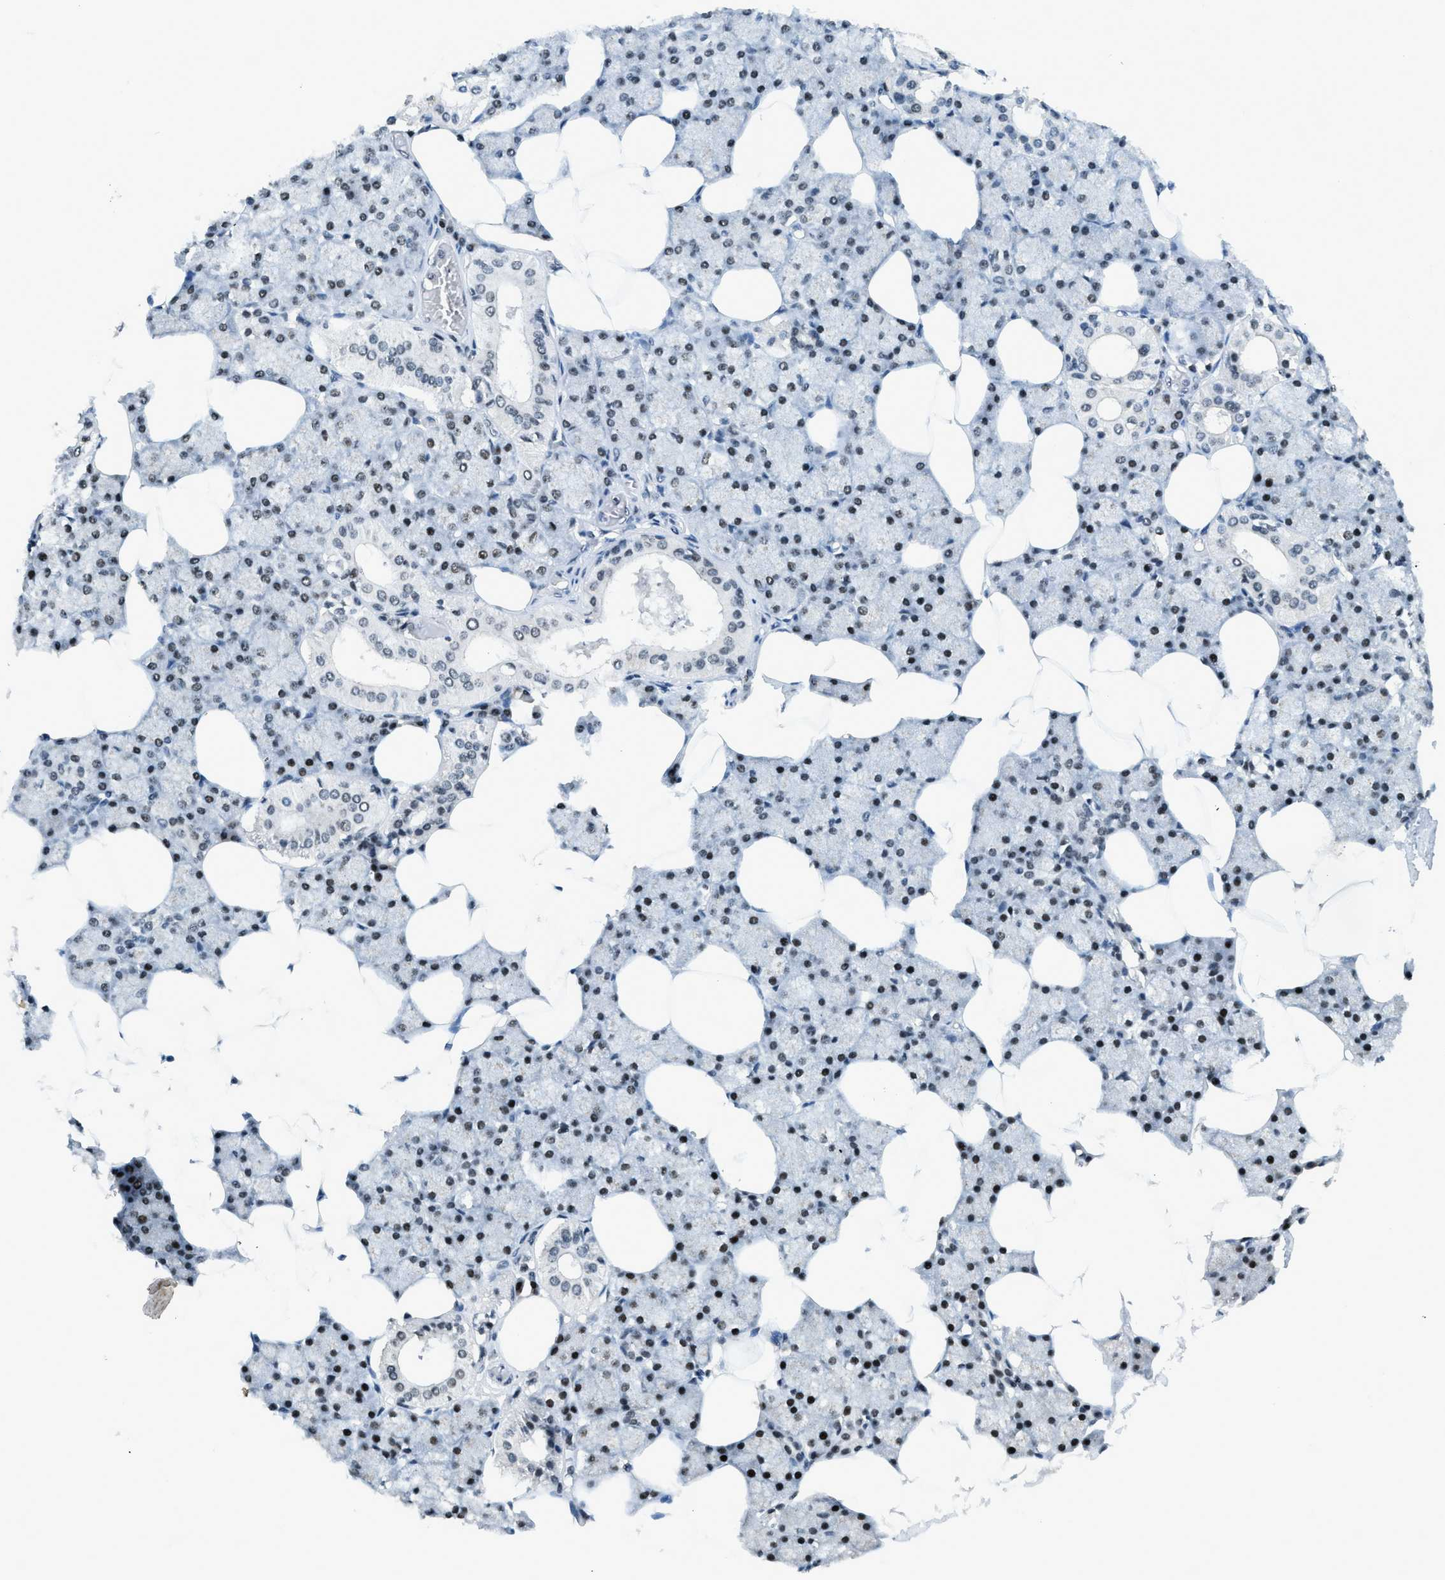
{"staining": {"intensity": "strong", "quantity": ">75%", "location": "nuclear"}, "tissue": "salivary gland", "cell_type": "Glandular cells", "image_type": "normal", "snomed": [{"axis": "morphology", "description": "Normal tissue, NOS"}, {"axis": "topography", "description": "Salivary gland"}], "caption": "Immunohistochemistry (DAB (3,3'-diaminobenzidine)) staining of normal human salivary gland reveals strong nuclear protein positivity in approximately >75% of glandular cells.", "gene": "RAD51B", "patient": {"sex": "male", "age": 62}}